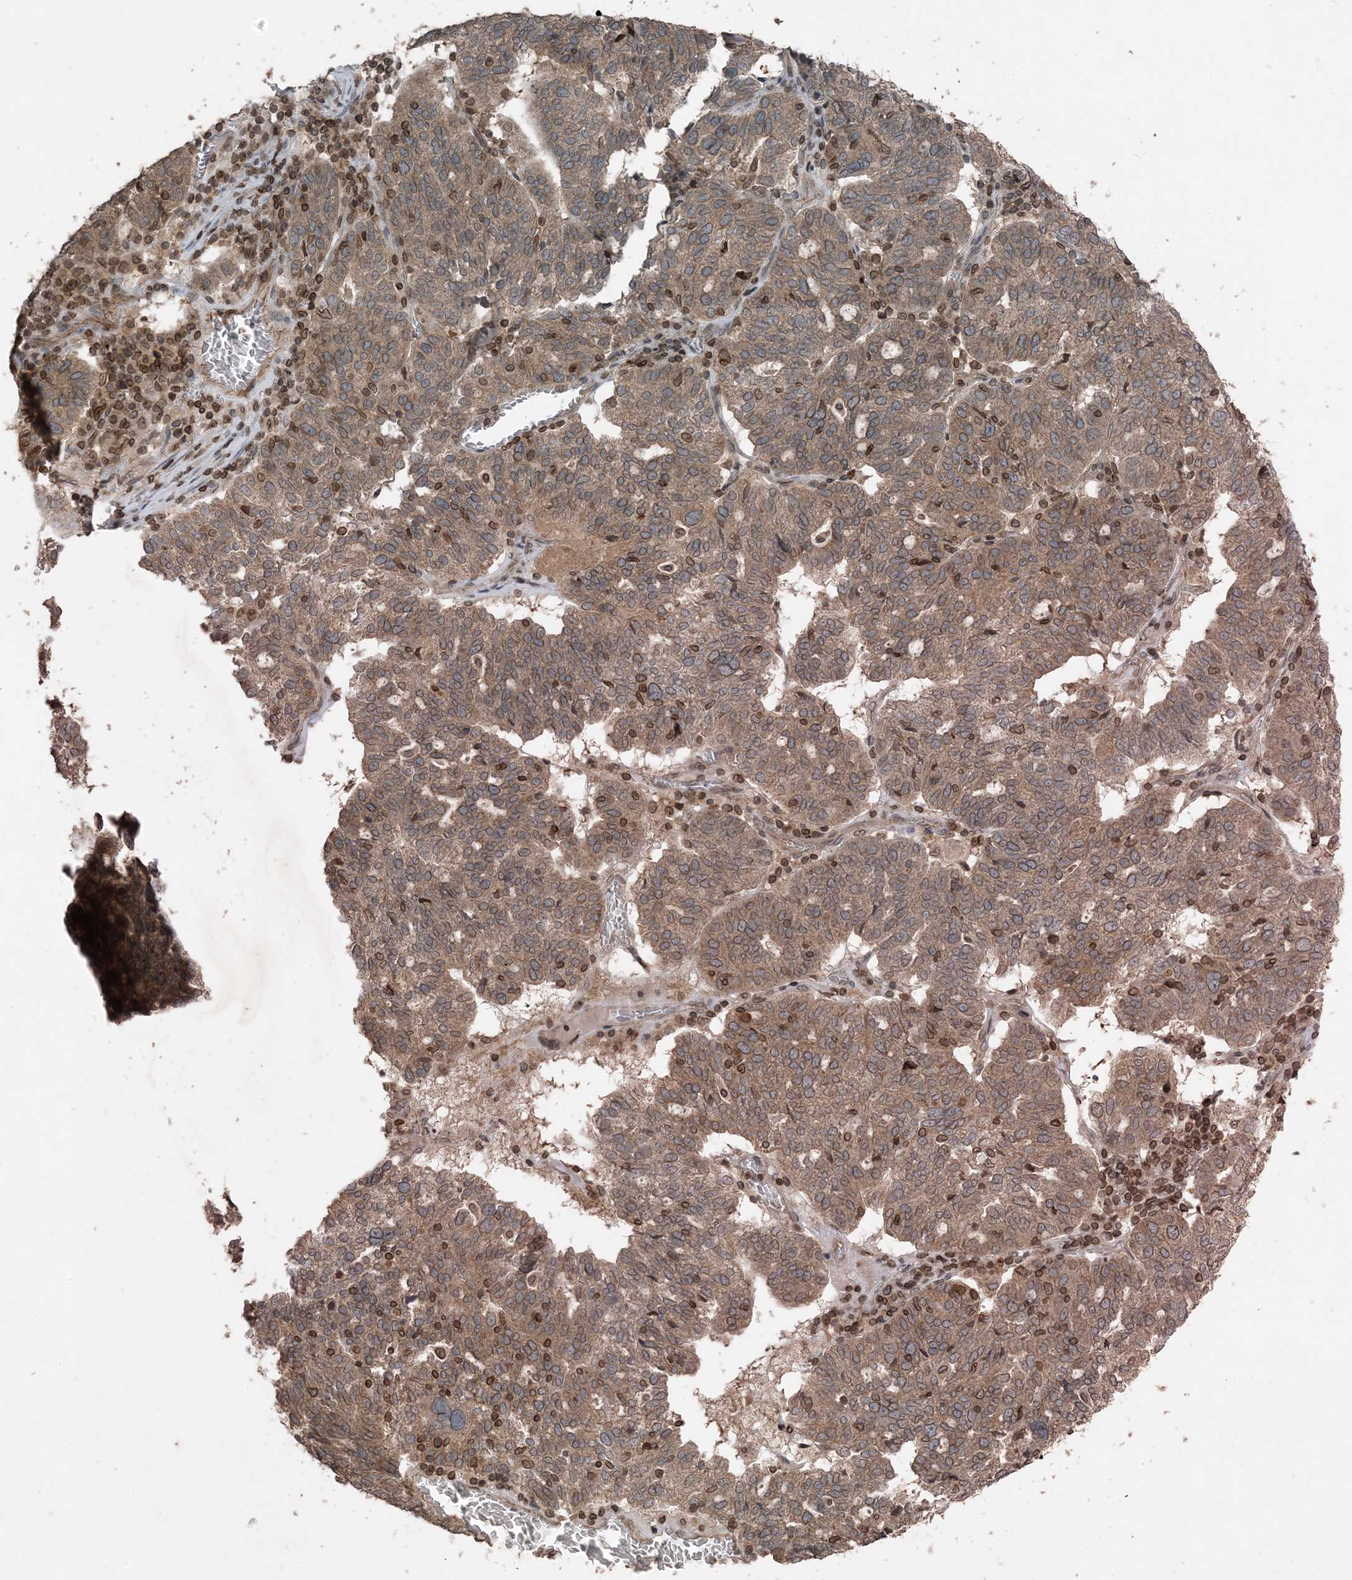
{"staining": {"intensity": "moderate", "quantity": ">75%", "location": "cytoplasmic/membranous,nuclear"}, "tissue": "ovarian cancer", "cell_type": "Tumor cells", "image_type": "cancer", "snomed": [{"axis": "morphology", "description": "Cystadenocarcinoma, serous, NOS"}, {"axis": "topography", "description": "Ovary"}], "caption": "A histopathology image showing moderate cytoplasmic/membranous and nuclear staining in about >75% of tumor cells in ovarian serous cystadenocarcinoma, as visualized by brown immunohistochemical staining.", "gene": "ZFAND2B", "patient": {"sex": "female", "age": 59}}